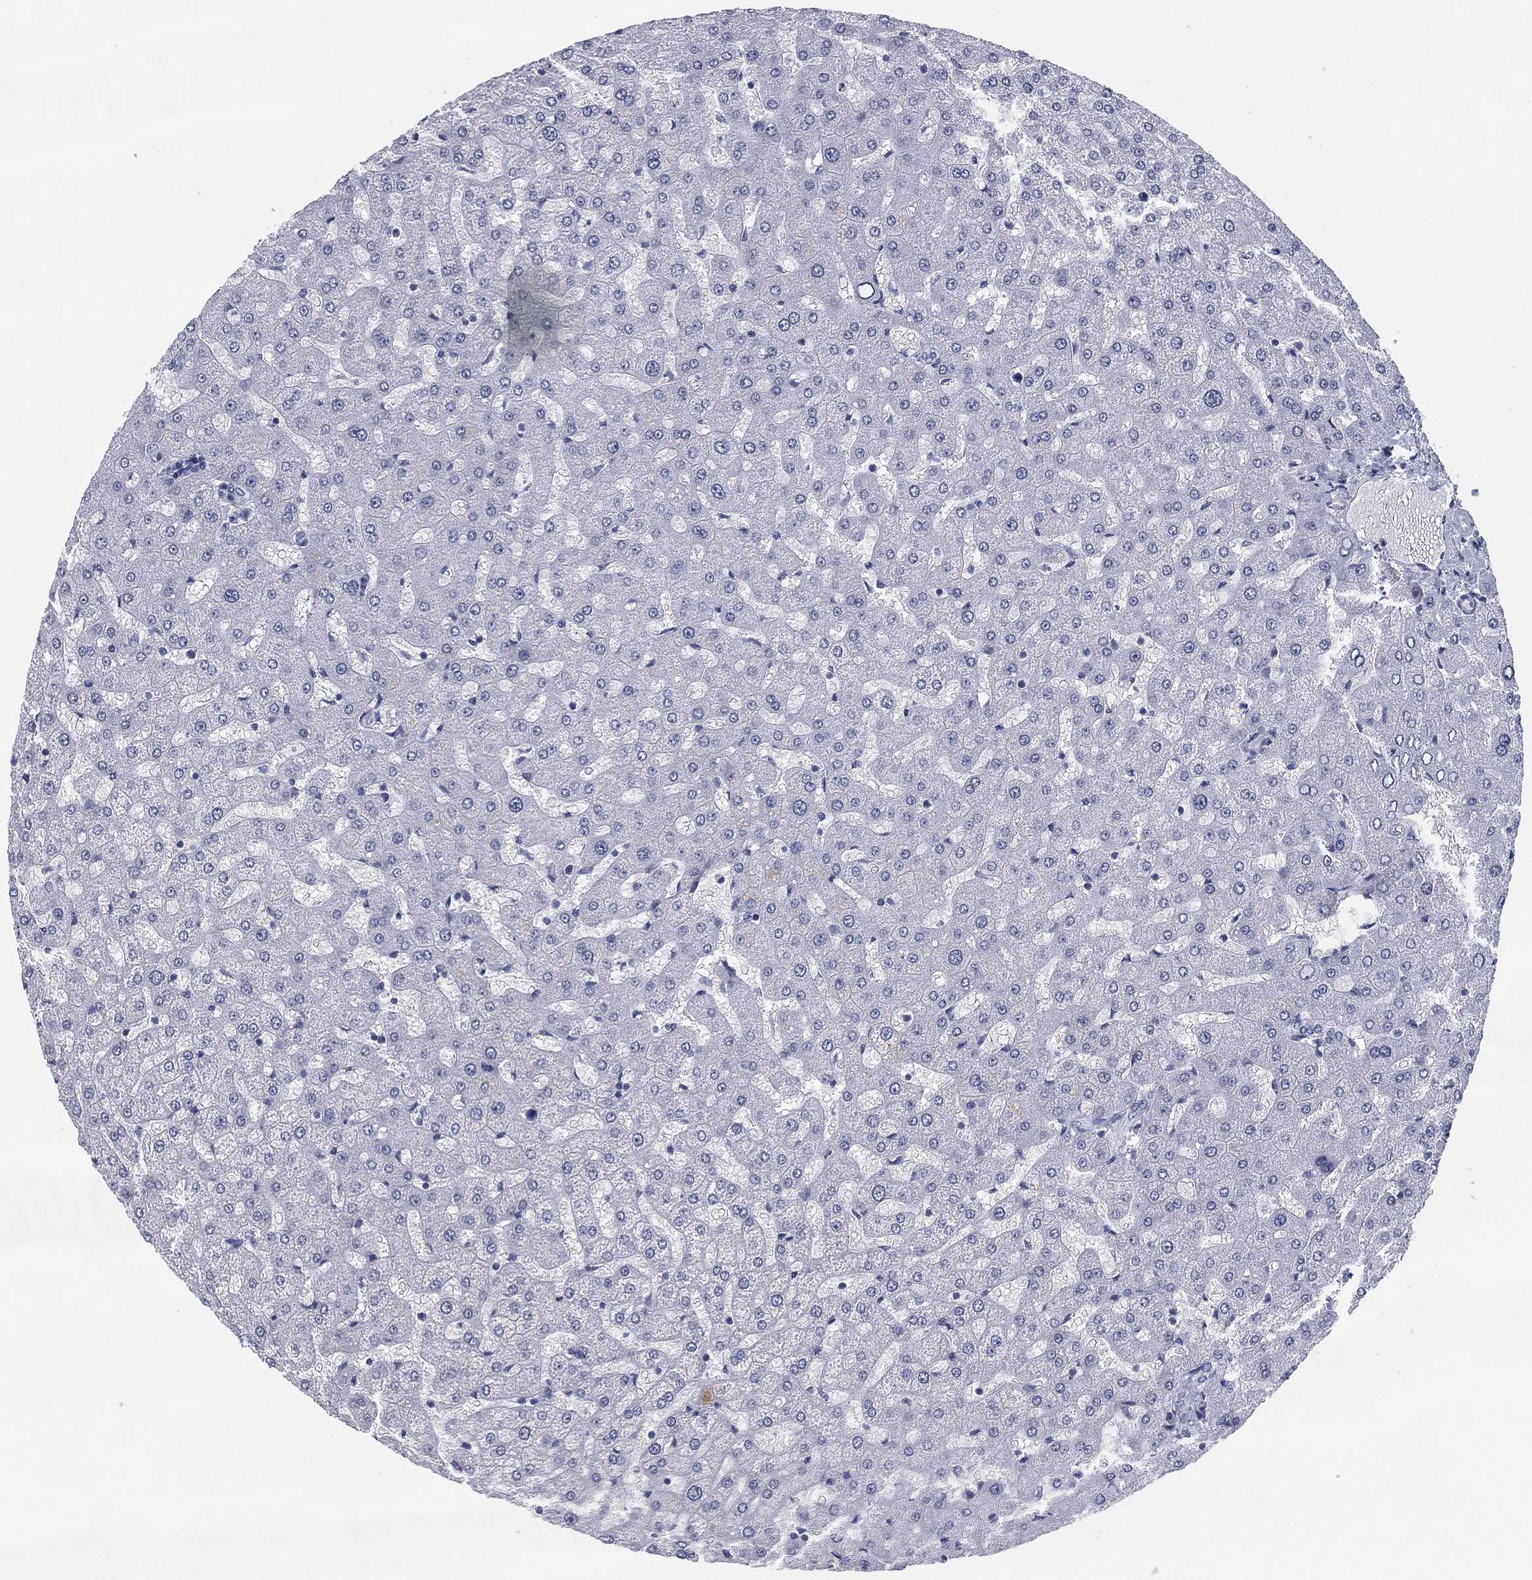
{"staining": {"intensity": "negative", "quantity": "none", "location": "none"}, "tissue": "liver", "cell_type": "Cholangiocytes", "image_type": "normal", "snomed": [{"axis": "morphology", "description": "Normal tissue, NOS"}, {"axis": "topography", "description": "Liver"}], "caption": "Immunohistochemistry (IHC) of normal human liver reveals no positivity in cholangiocytes.", "gene": "CCDC70", "patient": {"sex": "female", "age": 50}}